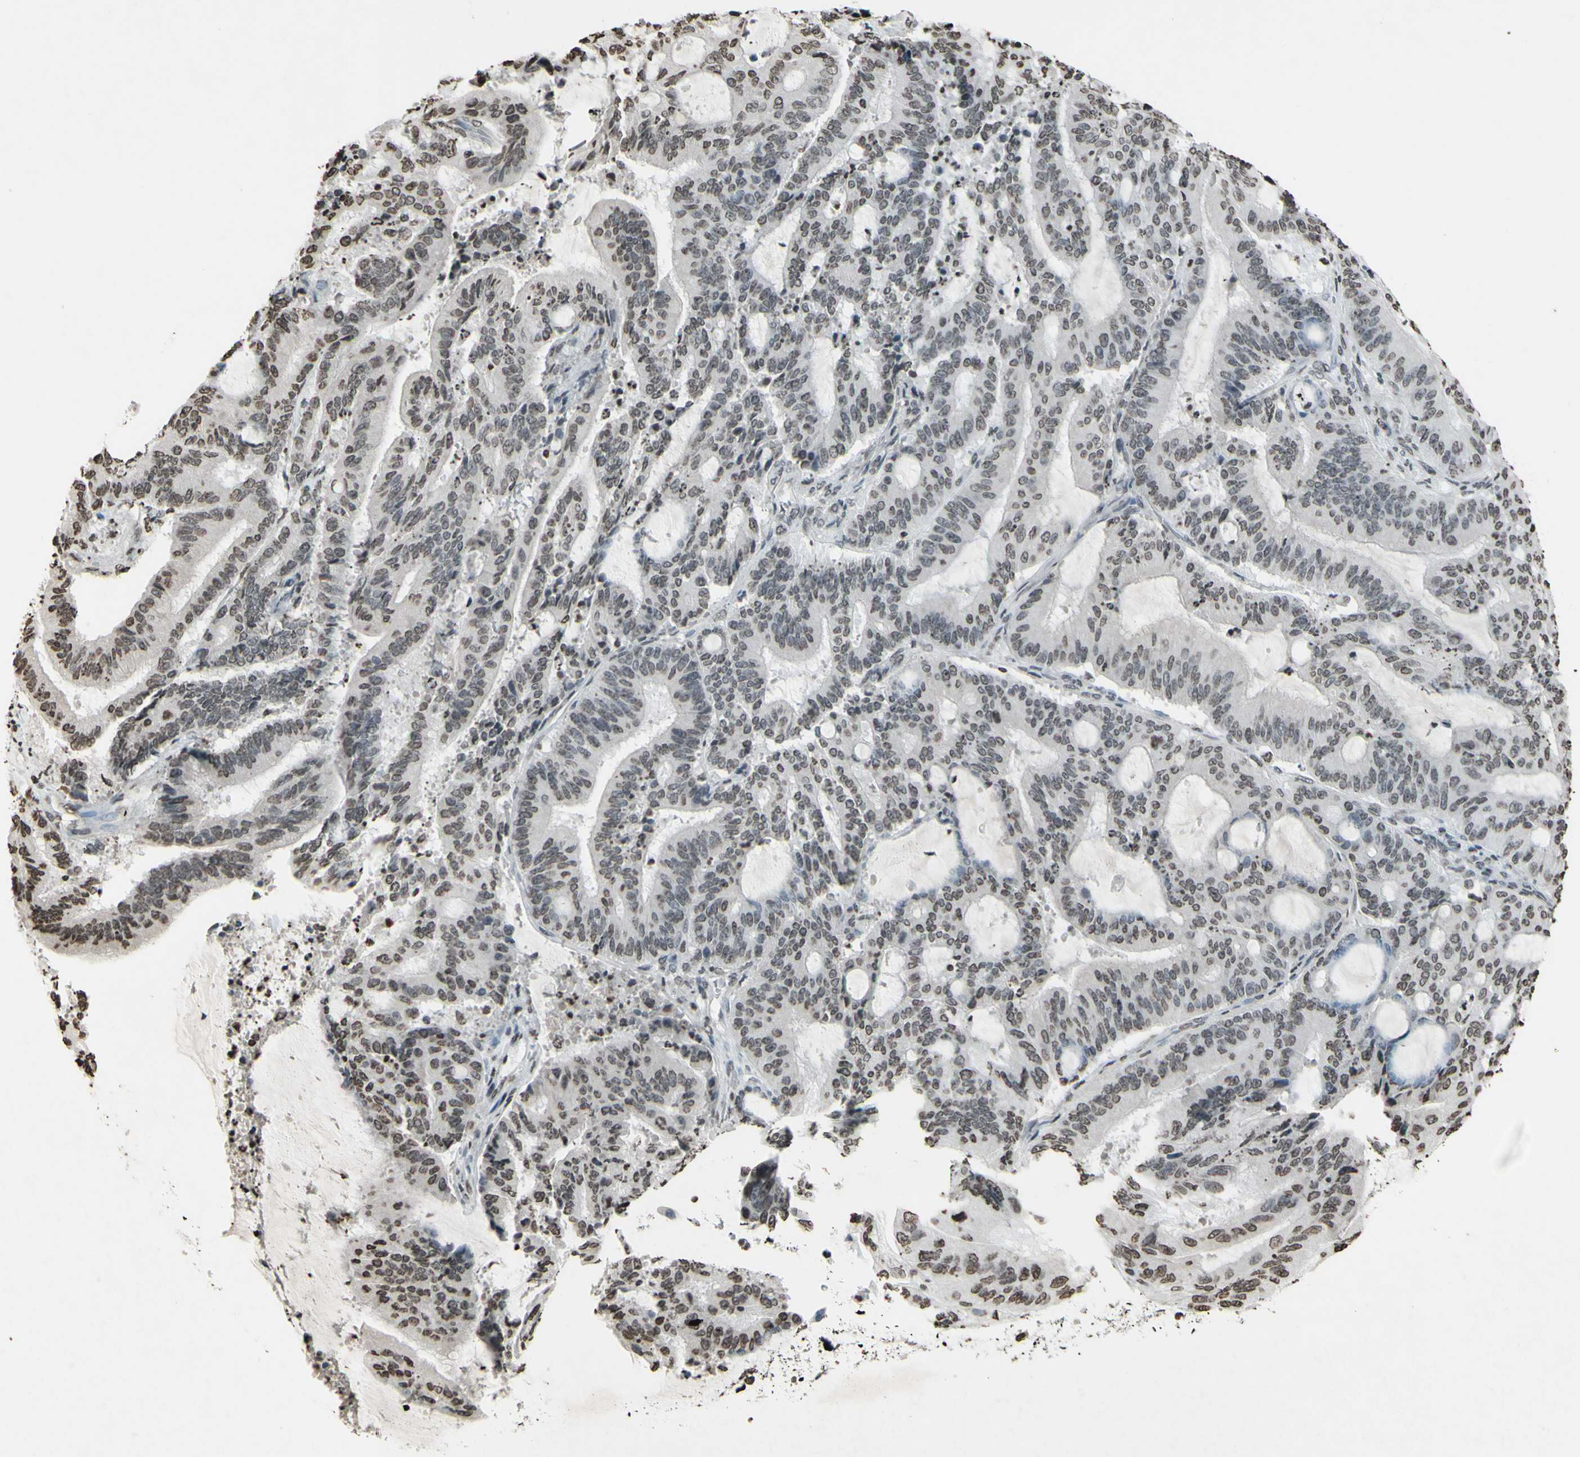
{"staining": {"intensity": "weak", "quantity": "25%-75%", "location": "nuclear"}, "tissue": "liver cancer", "cell_type": "Tumor cells", "image_type": "cancer", "snomed": [{"axis": "morphology", "description": "Cholangiocarcinoma"}, {"axis": "topography", "description": "Liver"}], "caption": "Weak nuclear protein positivity is seen in about 25%-75% of tumor cells in liver cancer (cholangiocarcinoma).", "gene": "CD79B", "patient": {"sex": "female", "age": 73}}